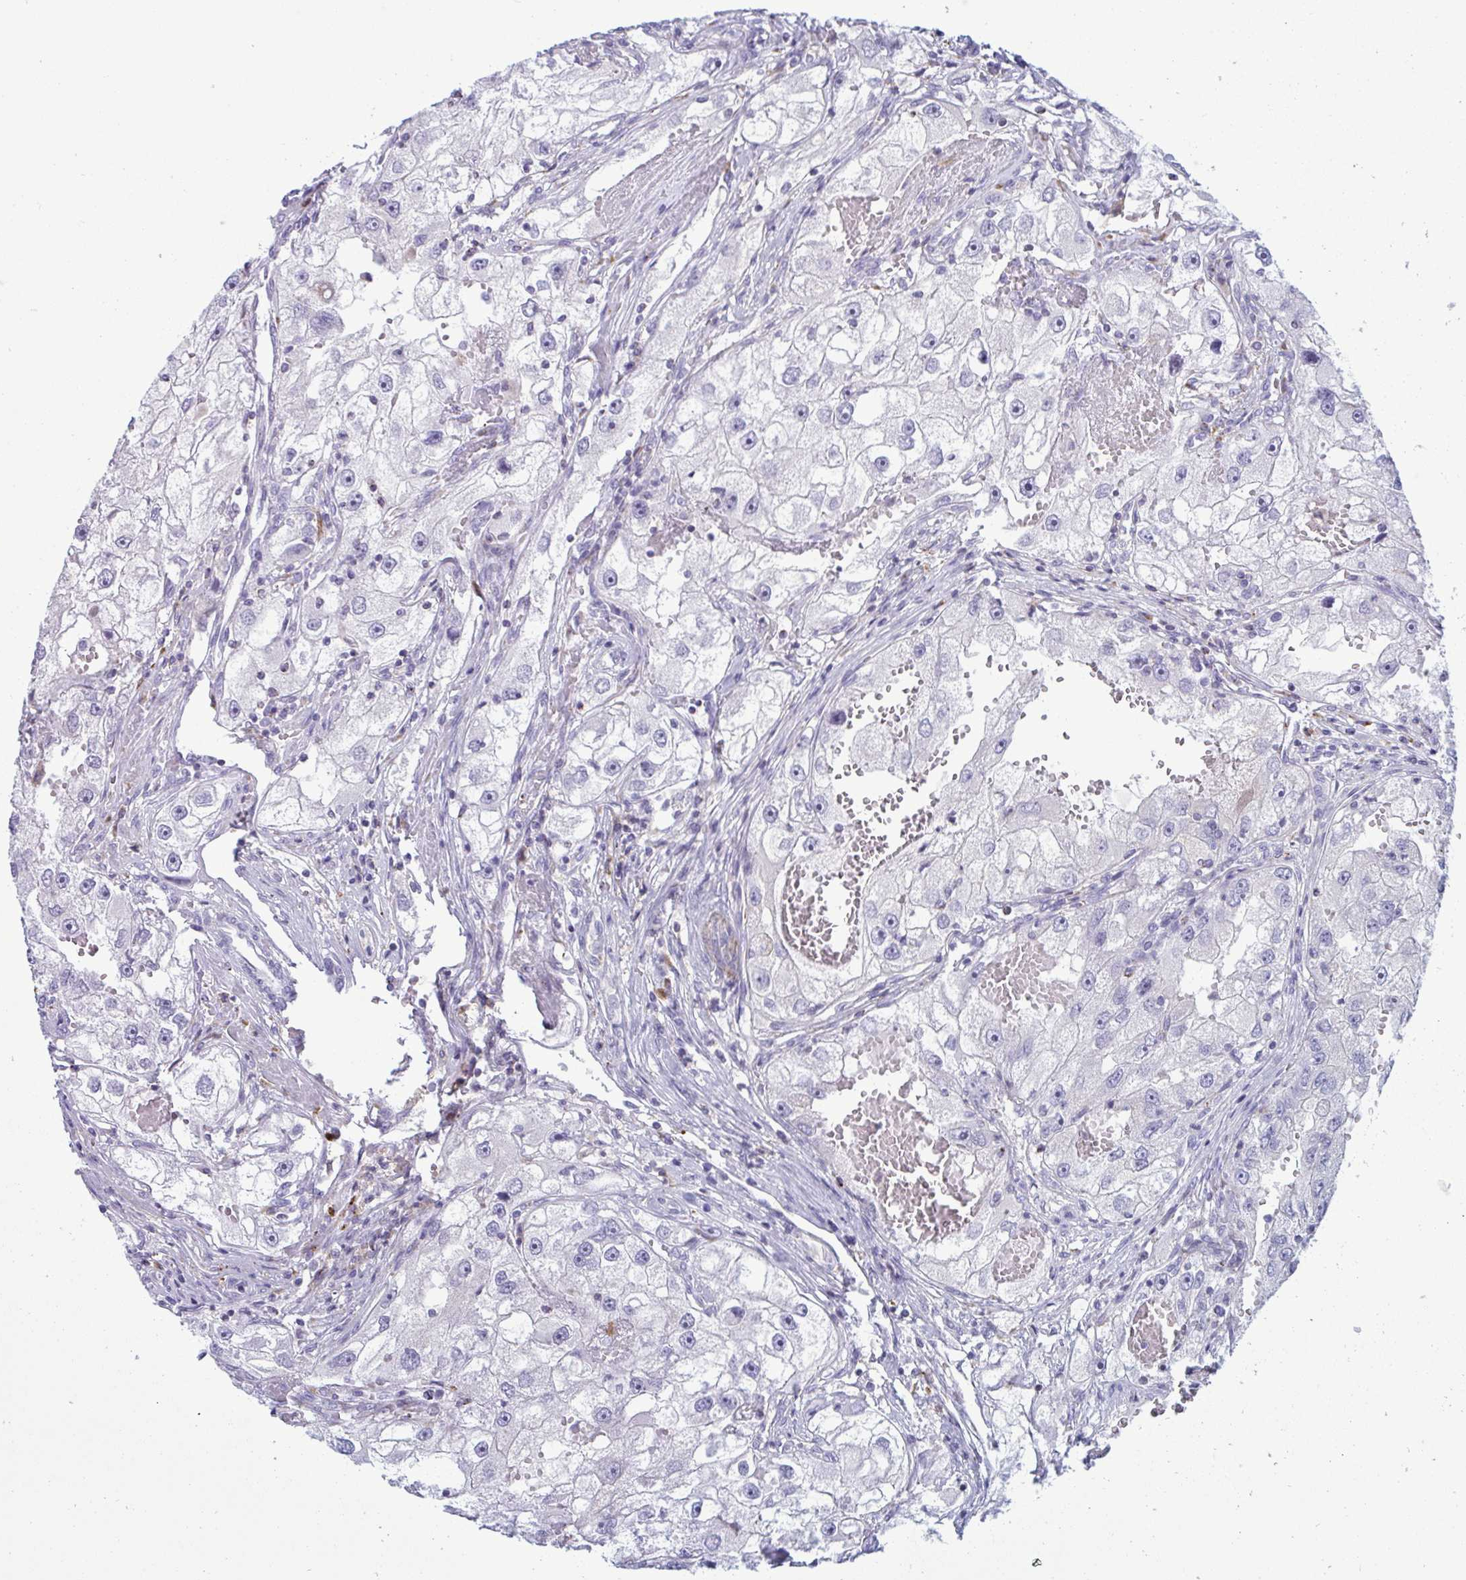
{"staining": {"intensity": "negative", "quantity": "none", "location": "none"}, "tissue": "renal cancer", "cell_type": "Tumor cells", "image_type": "cancer", "snomed": [{"axis": "morphology", "description": "Adenocarcinoma, NOS"}, {"axis": "topography", "description": "Kidney"}], "caption": "This image is of renal adenocarcinoma stained with immunohistochemistry (IHC) to label a protein in brown with the nuclei are counter-stained blue. There is no expression in tumor cells.", "gene": "XCL1", "patient": {"sex": "male", "age": 63}}